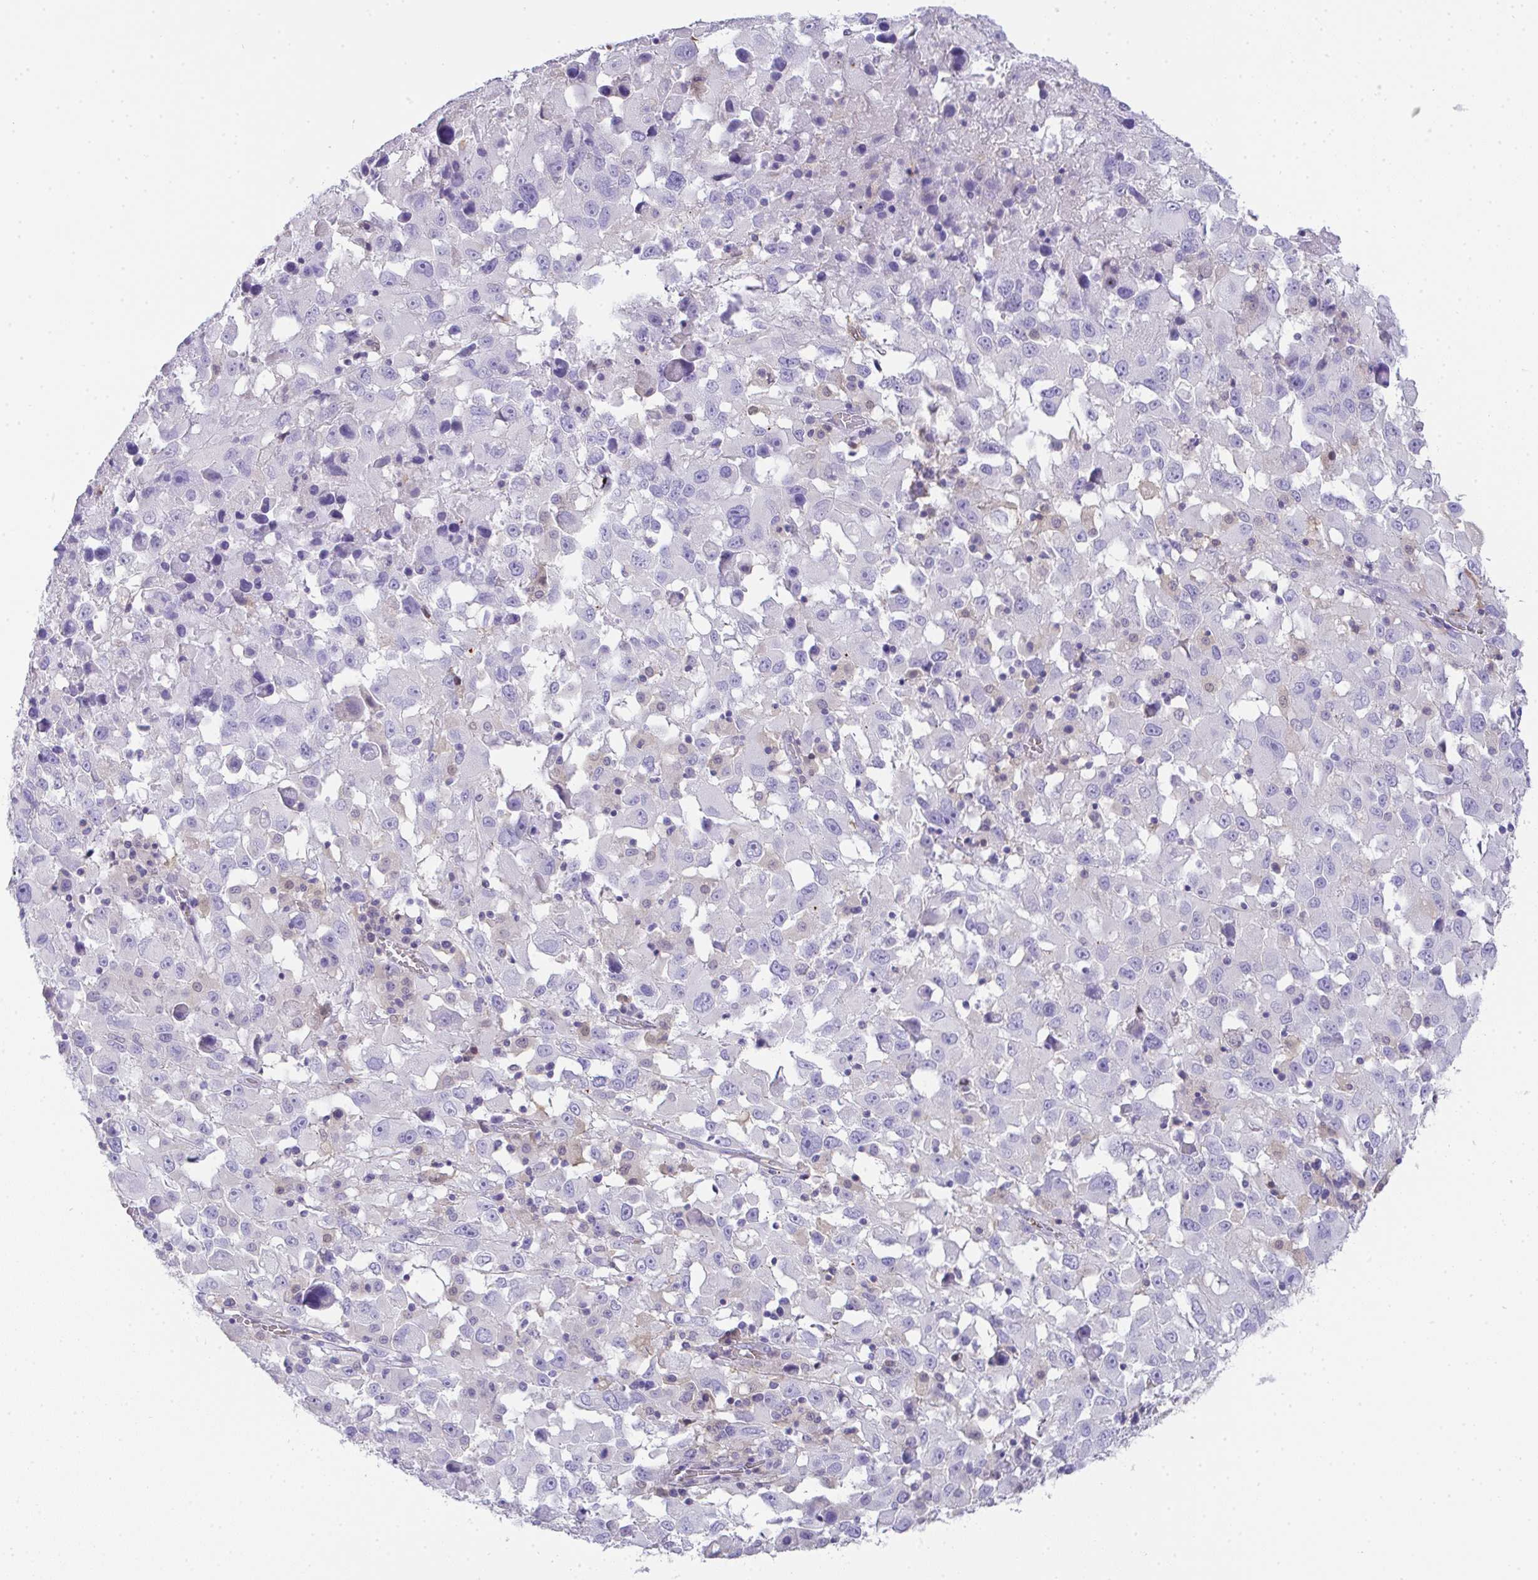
{"staining": {"intensity": "negative", "quantity": "none", "location": "none"}, "tissue": "melanoma", "cell_type": "Tumor cells", "image_type": "cancer", "snomed": [{"axis": "morphology", "description": "Malignant melanoma, Metastatic site"}, {"axis": "topography", "description": "Soft tissue"}], "caption": "Immunohistochemistry of melanoma displays no staining in tumor cells.", "gene": "TNFAIP8", "patient": {"sex": "male", "age": 50}}